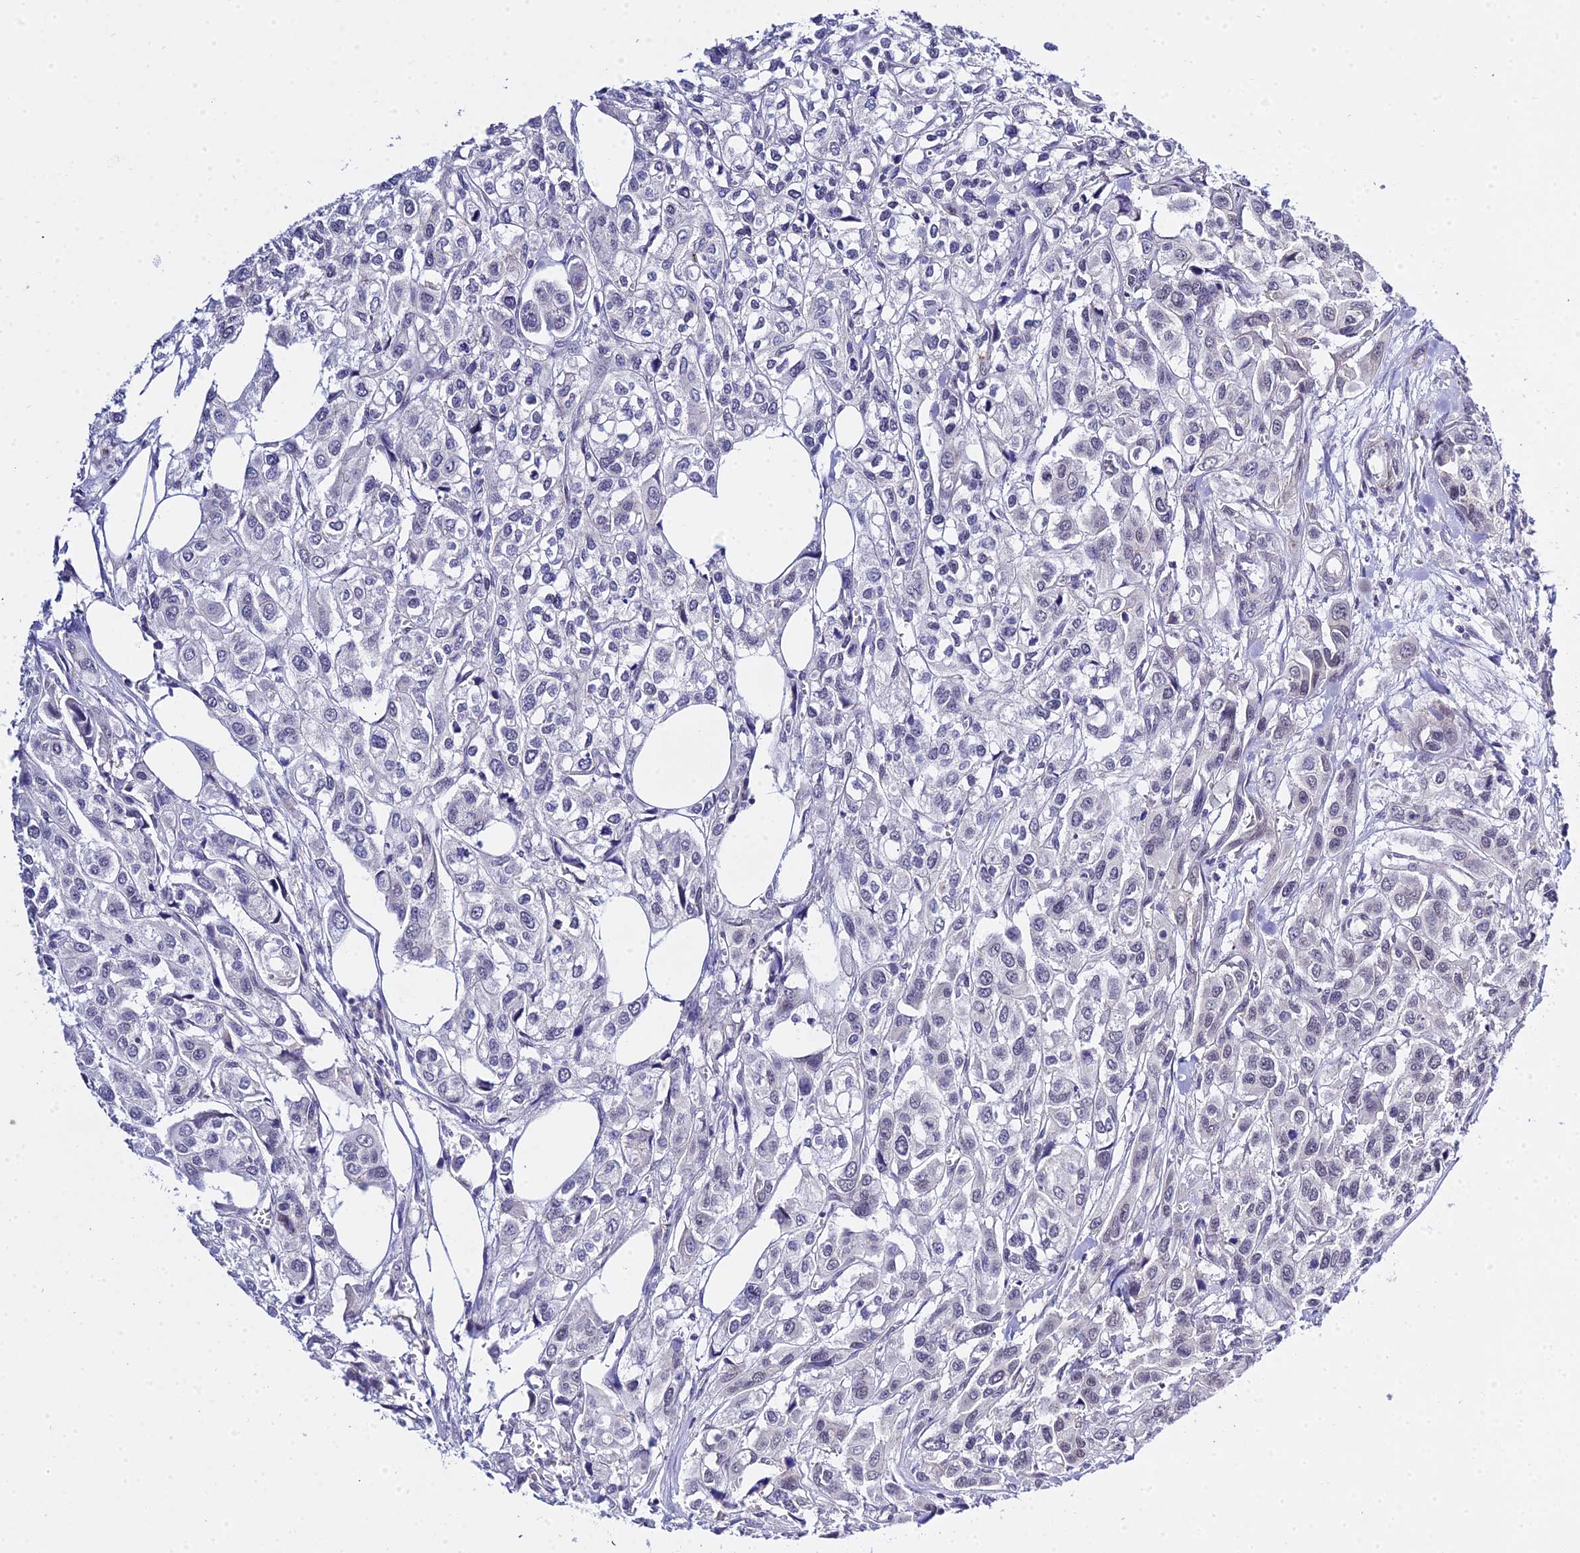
{"staining": {"intensity": "negative", "quantity": "none", "location": "none"}, "tissue": "urothelial cancer", "cell_type": "Tumor cells", "image_type": "cancer", "snomed": [{"axis": "morphology", "description": "Urothelial carcinoma, High grade"}, {"axis": "topography", "description": "Urinary bladder"}], "caption": "Image shows no protein positivity in tumor cells of urothelial carcinoma (high-grade) tissue.", "gene": "ZNF628", "patient": {"sex": "male", "age": 67}}